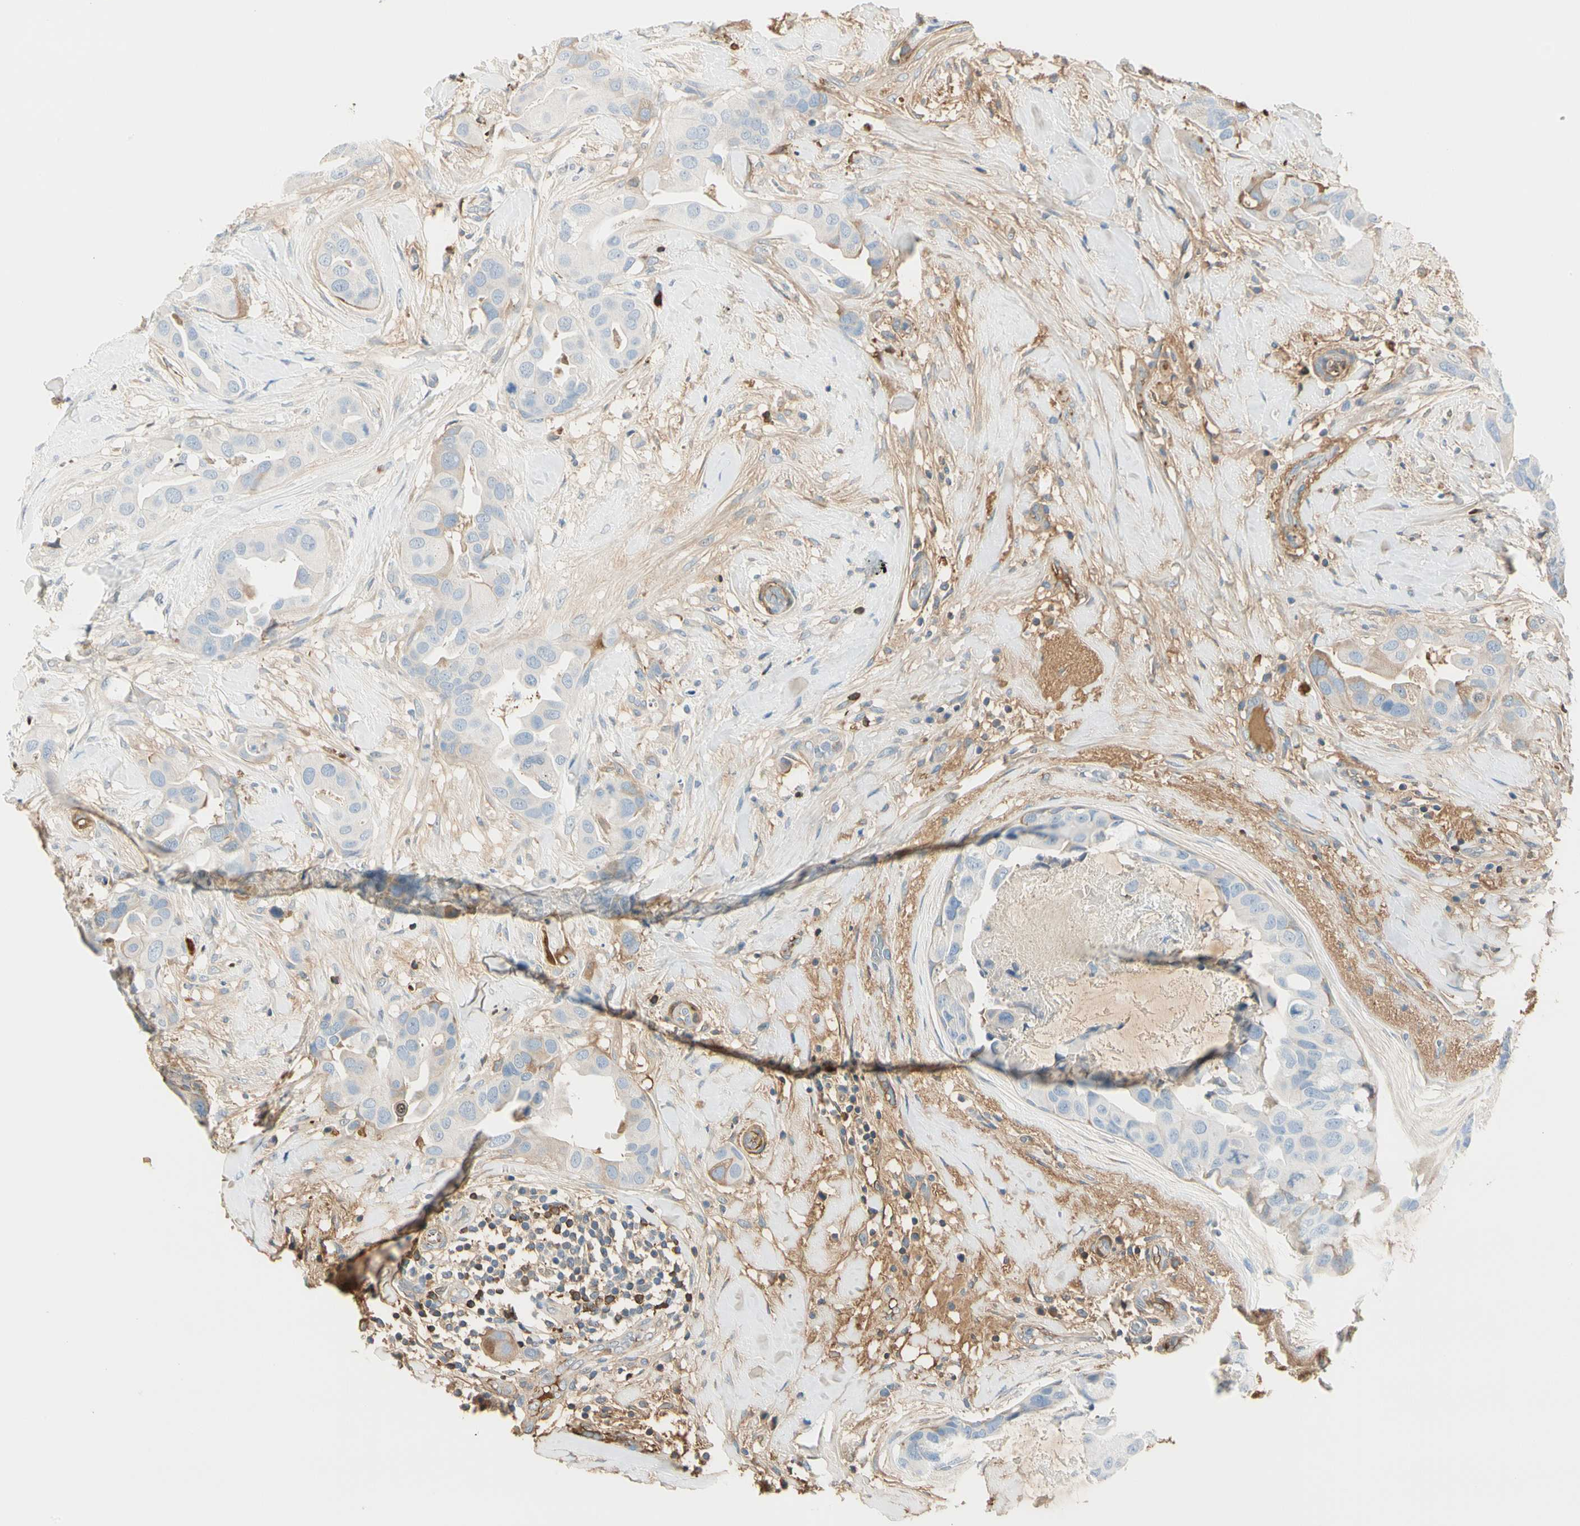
{"staining": {"intensity": "weak", "quantity": "<25%", "location": "cytoplasmic/membranous"}, "tissue": "breast cancer", "cell_type": "Tumor cells", "image_type": "cancer", "snomed": [{"axis": "morphology", "description": "Duct carcinoma"}, {"axis": "topography", "description": "Breast"}], "caption": "High magnification brightfield microscopy of breast cancer (infiltrating ductal carcinoma) stained with DAB (brown) and counterstained with hematoxylin (blue): tumor cells show no significant positivity.", "gene": "LAMB3", "patient": {"sex": "female", "age": 40}}